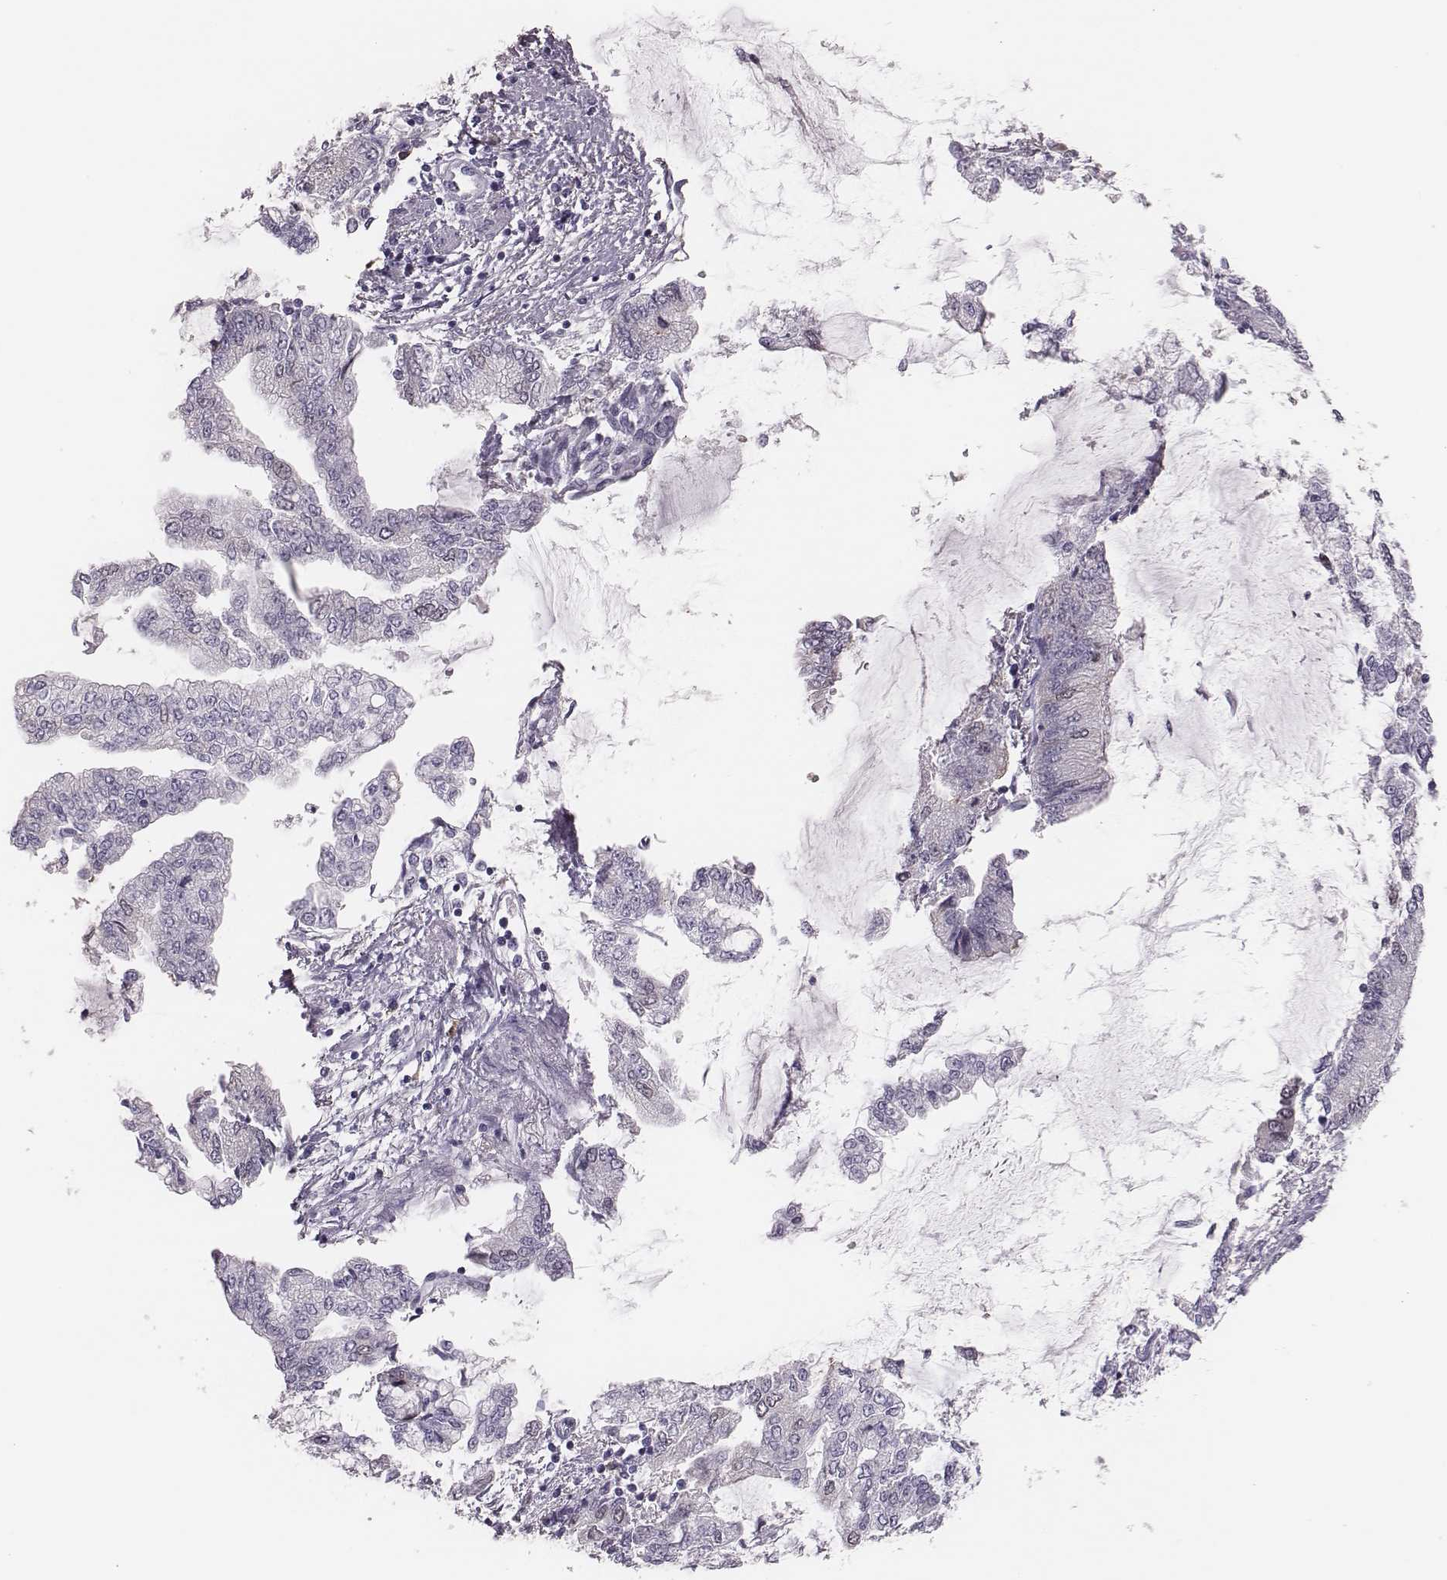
{"staining": {"intensity": "negative", "quantity": "none", "location": "none"}, "tissue": "stomach cancer", "cell_type": "Tumor cells", "image_type": "cancer", "snomed": [{"axis": "morphology", "description": "Adenocarcinoma, NOS"}, {"axis": "topography", "description": "Stomach, upper"}], "caption": "Immunohistochemistry of human adenocarcinoma (stomach) reveals no expression in tumor cells.", "gene": "PBK", "patient": {"sex": "female", "age": 74}}